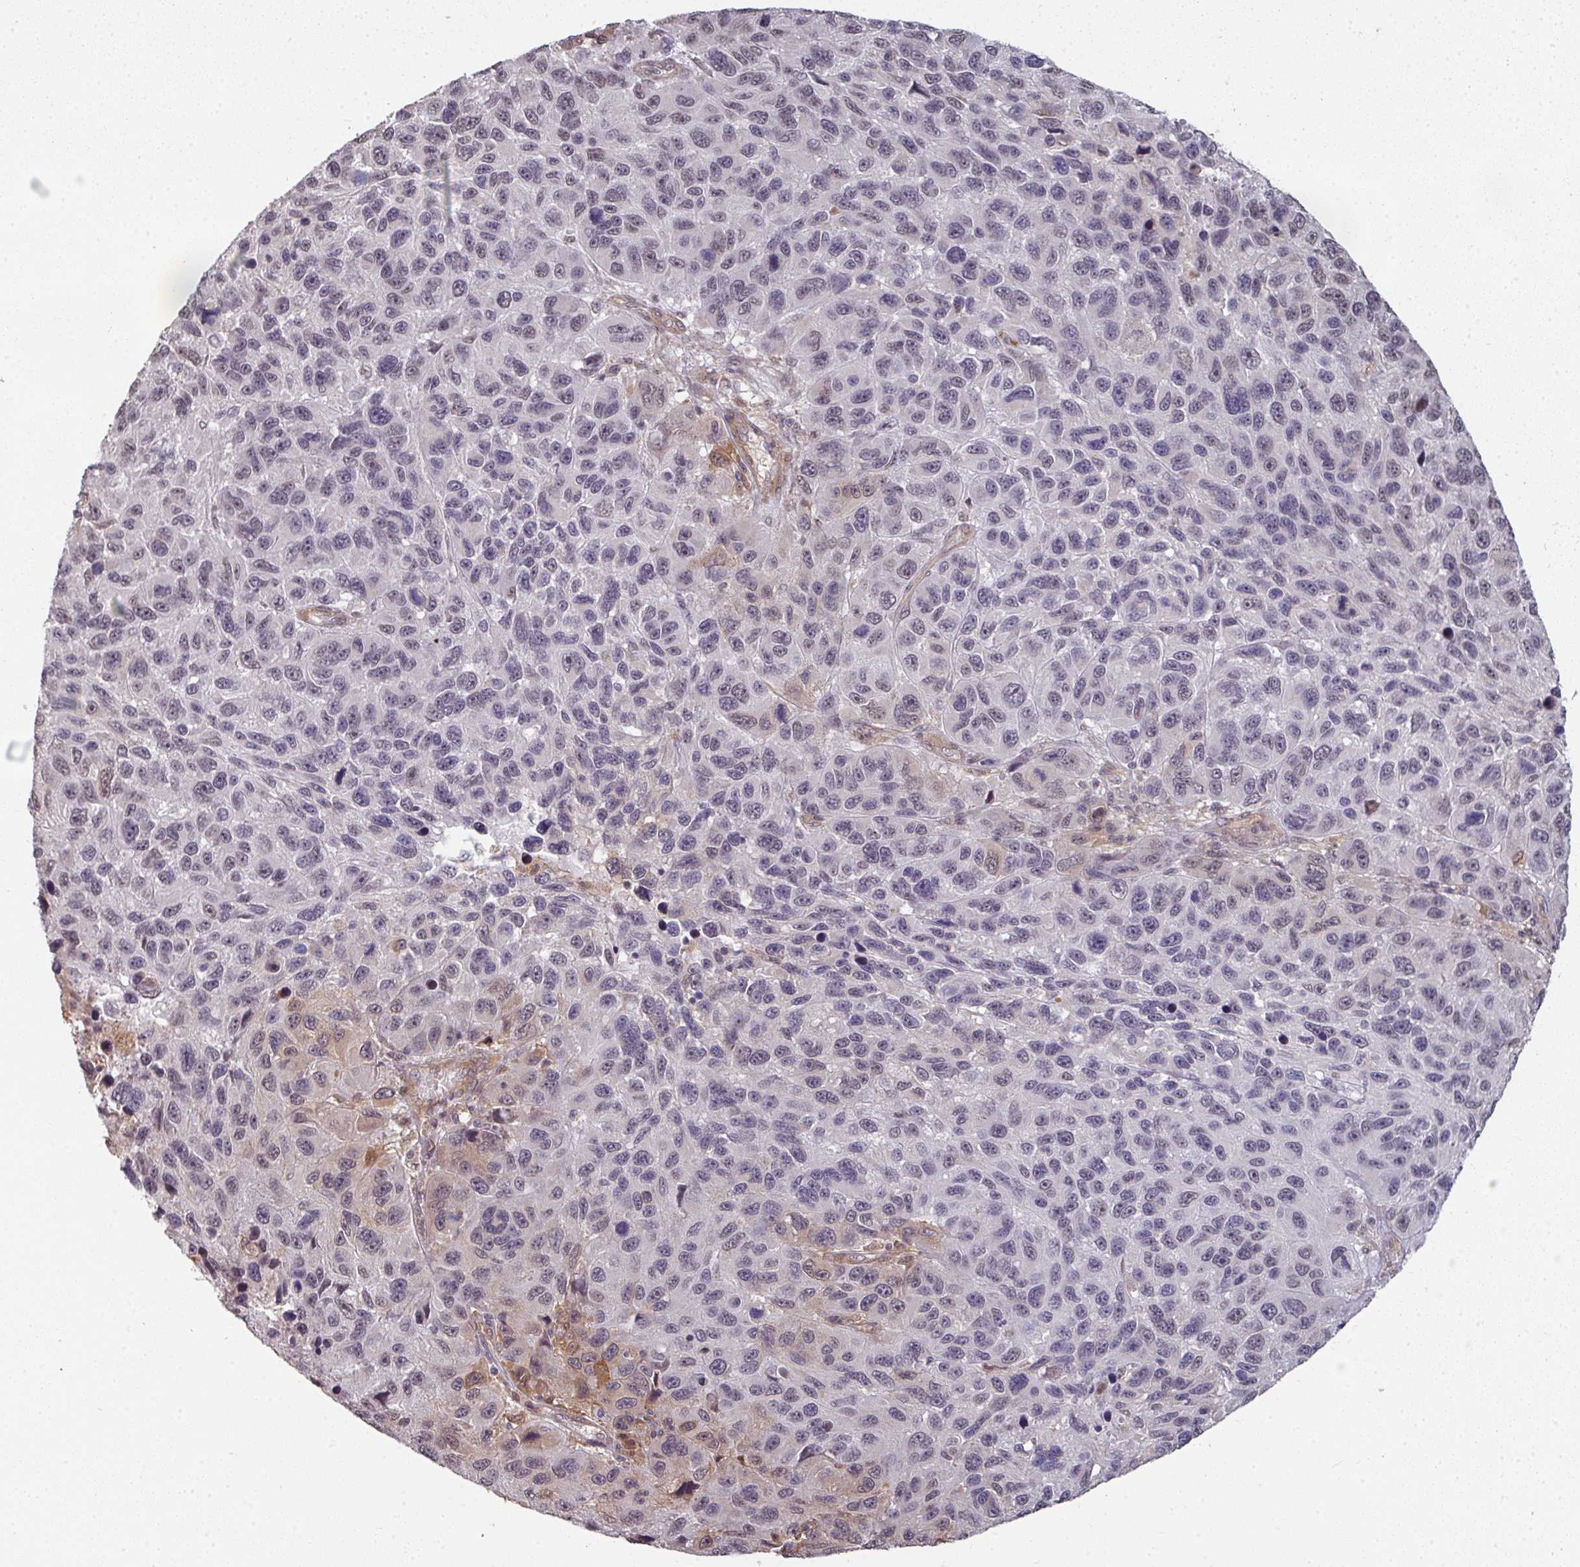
{"staining": {"intensity": "moderate", "quantity": "<25%", "location": "cytoplasmic/membranous"}, "tissue": "melanoma", "cell_type": "Tumor cells", "image_type": "cancer", "snomed": [{"axis": "morphology", "description": "Malignant melanoma, NOS"}, {"axis": "topography", "description": "Skin"}], "caption": "DAB immunohistochemical staining of human malignant melanoma reveals moderate cytoplasmic/membranous protein positivity in approximately <25% of tumor cells. Nuclei are stained in blue.", "gene": "GTF2H3", "patient": {"sex": "male", "age": 53}}